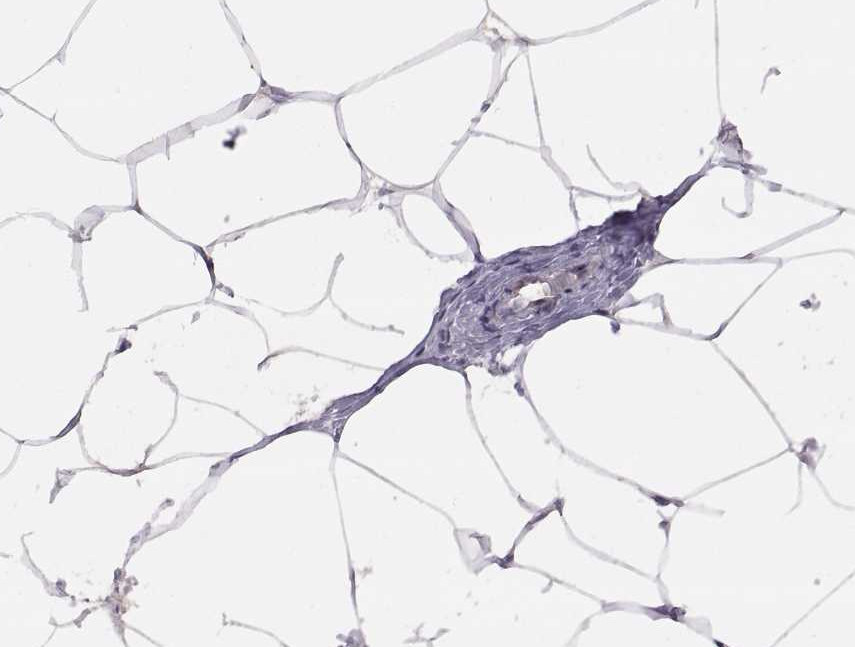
{"staining": {"intensity": "negative", "quantity": "none", "location": "none"}, "tissue": "breast", "cell_type": "Adipocytes", "image_type": "normal", "snomed": [{"axis": "morphology", "description": "Normal tissue, NOS"}, {"axis": "topography", "description": "Breast"}], "caption": "DAB (3,3'-diaminobenzidine) immunohistochemical staining of unremarkable breast demonstrates no significant staining in adipocytes.", "gene": "TBX19", "patient": {"sex": "female", "age": 32}}